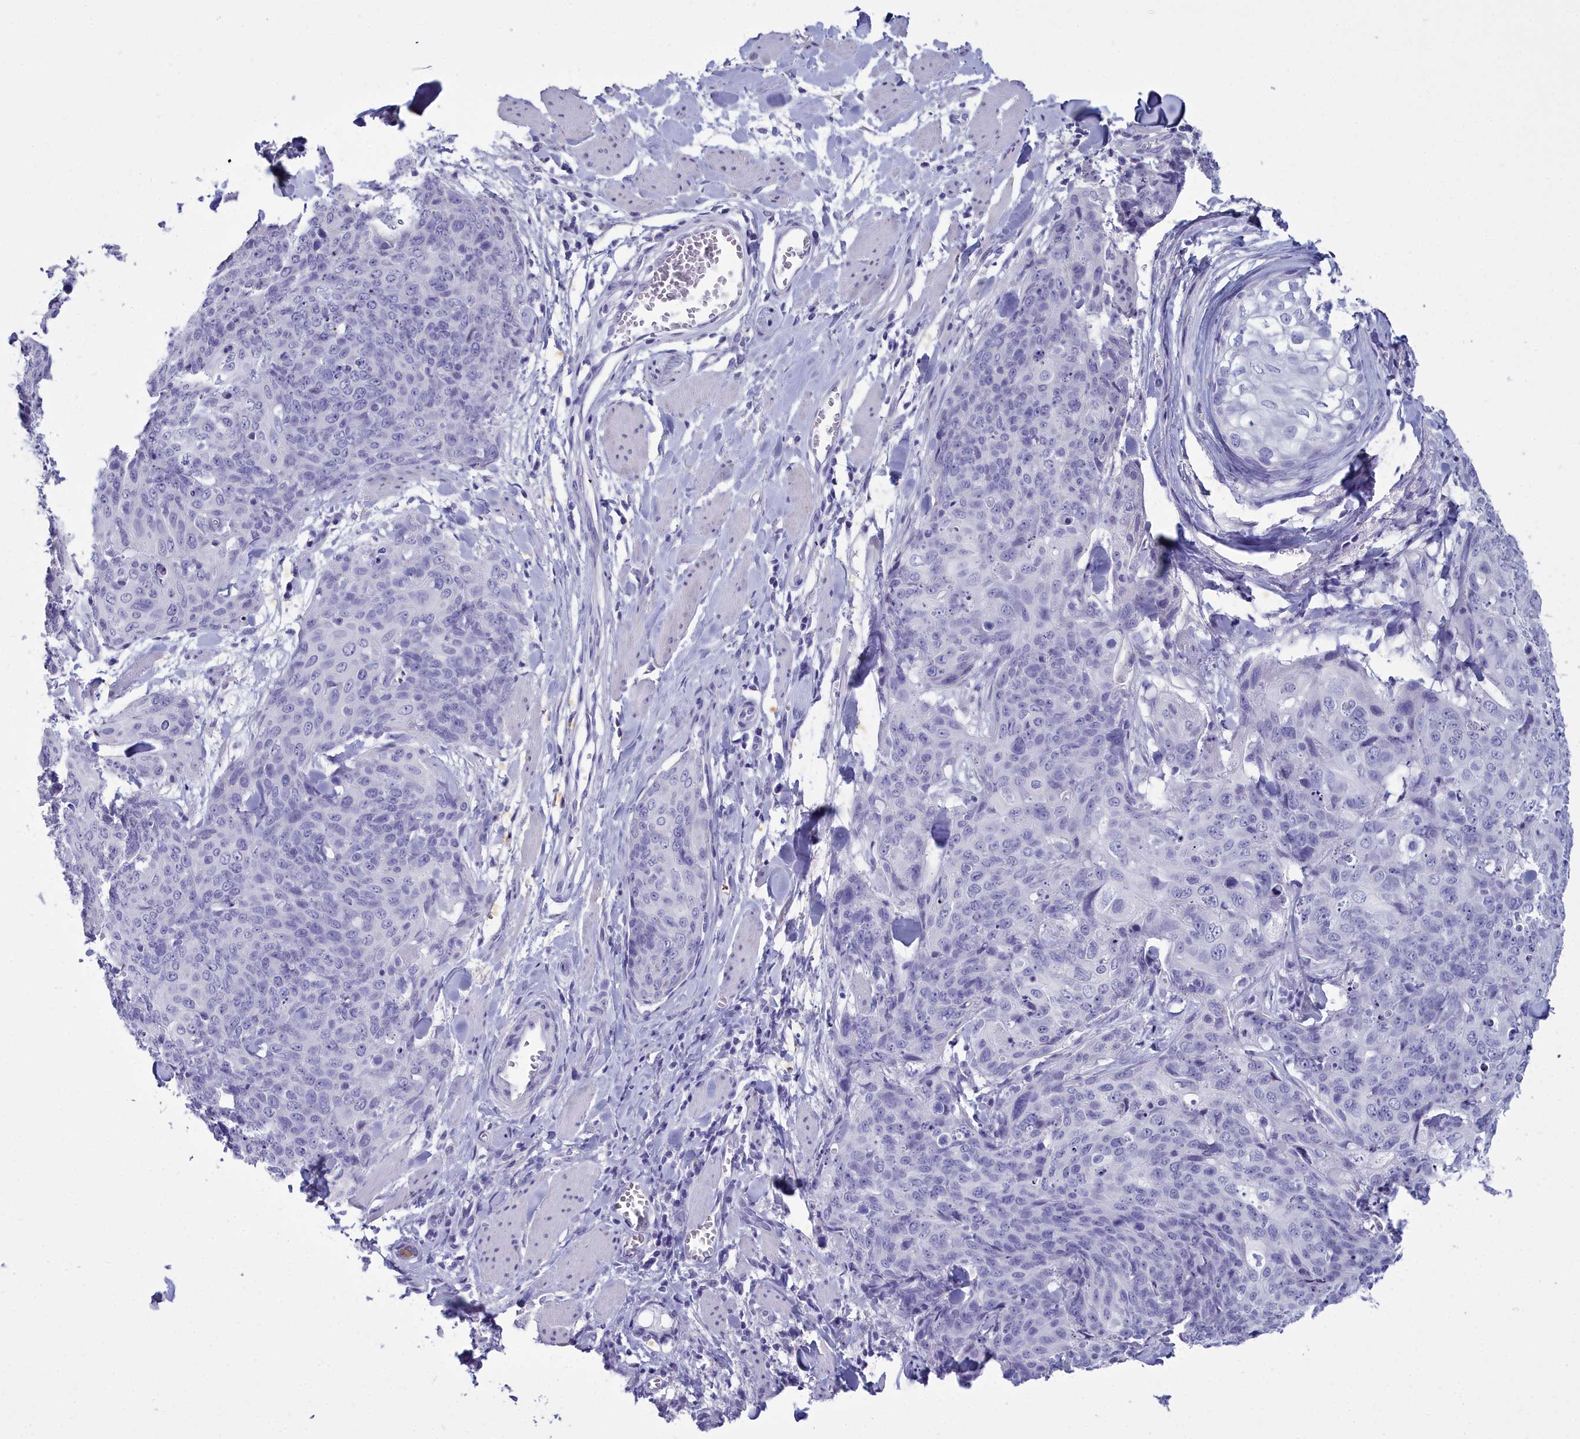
{"staining": {"intensity": "negative", "quantity": "none", "location": "none"}, "tissue": "skin cancer", "cell_type": "Tumor cells", "image_type": "cancer", "snomed": [{"axis": "morphology", "description": "Squamous cell carcinoma, NOS"}, {"axis": "topography", "description": "Skin"}, {"axis": "topography", "description": "Vulva"}], "caption": "Immunohistochemical staining of skin cancer (squamous cell carcinoma) reveals no significant staining in tumor cells.", "gene": "MAP6", "patient": {"sex": "female", "age": 85}}